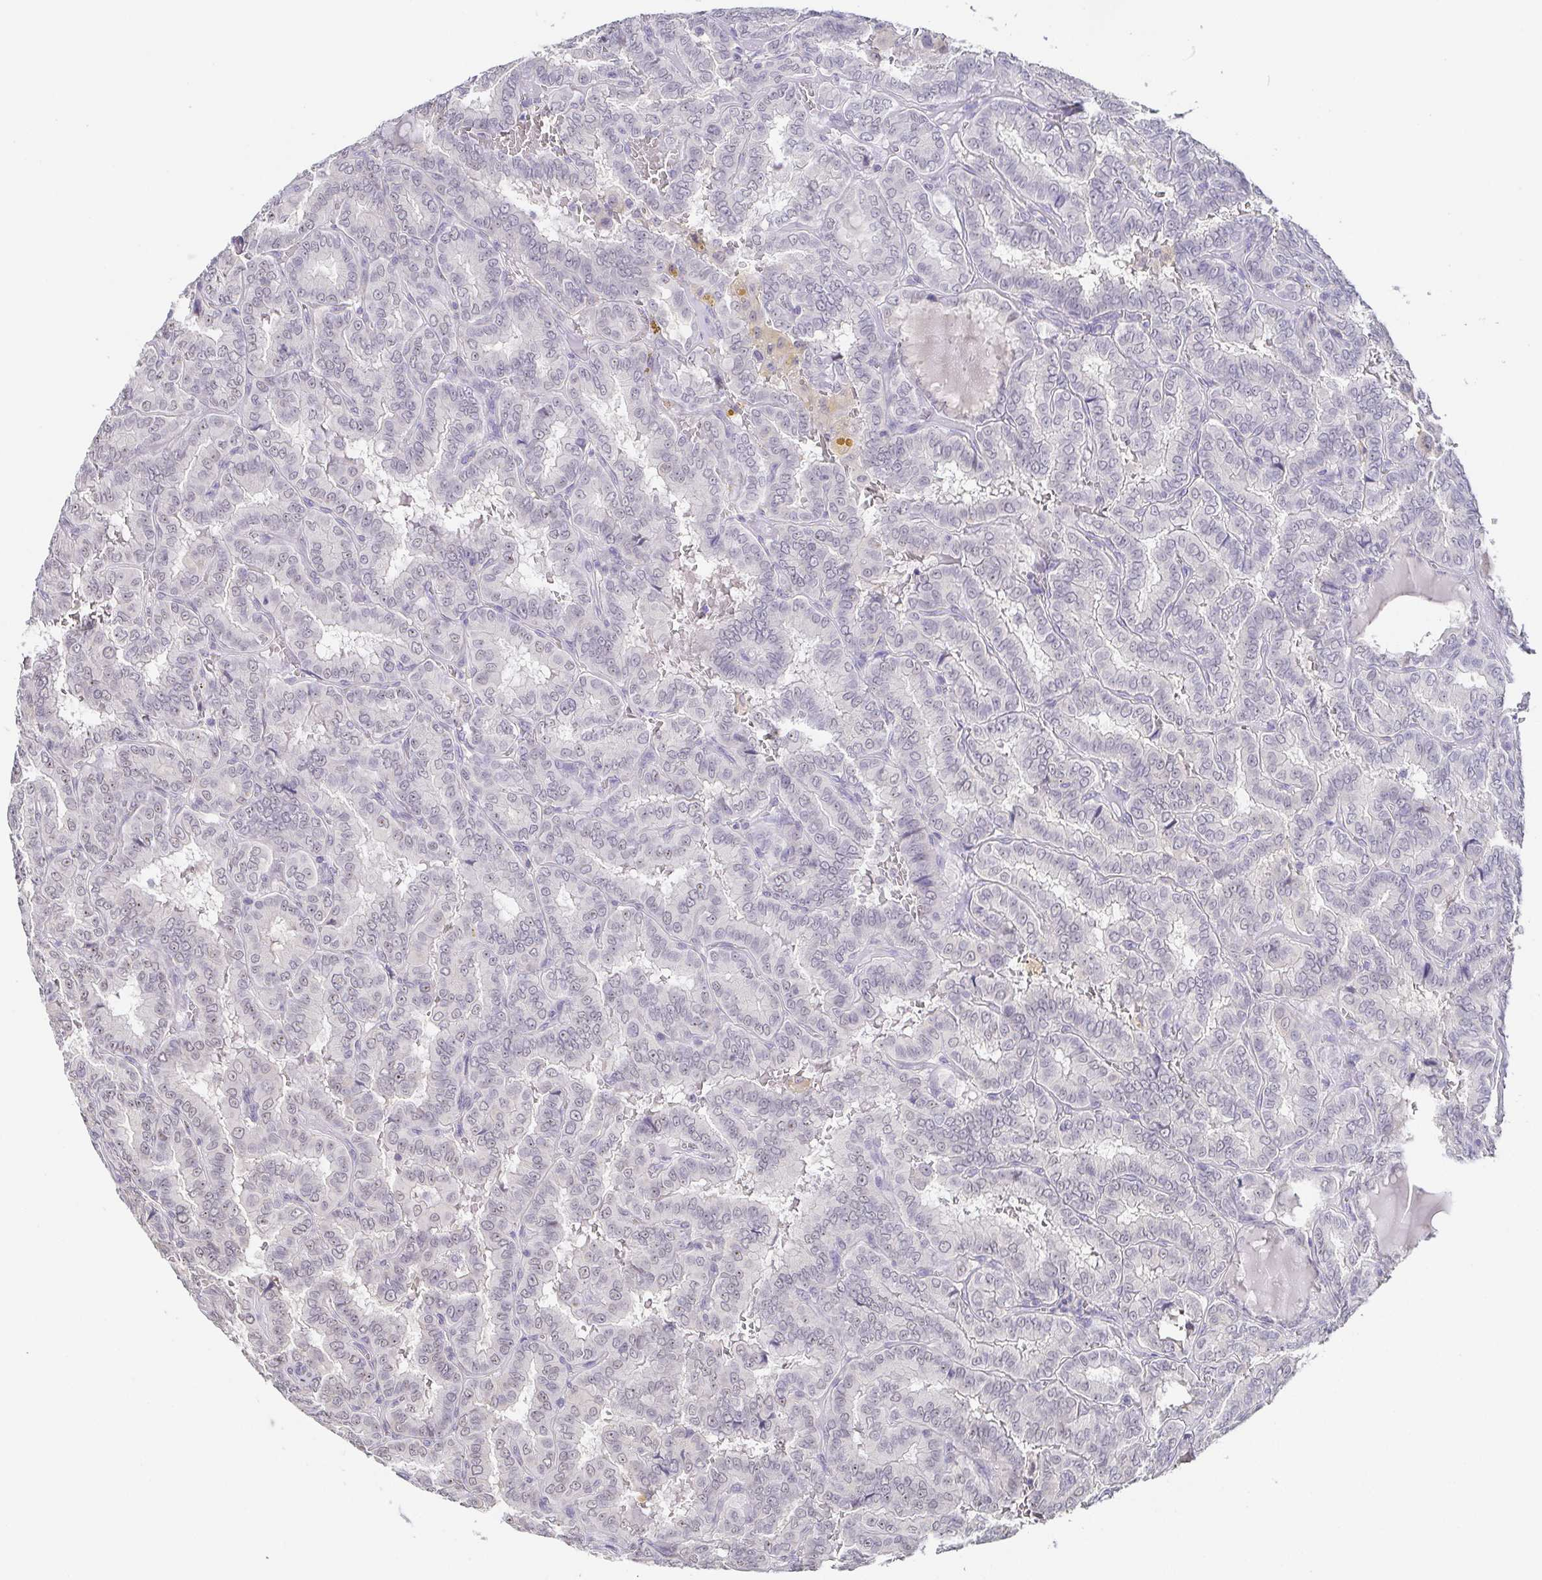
{"staining": {"intensity": "weak", "quantity": "<25%", "location": "nuclear"}, "tissue": "thyroid cancer", "cell_type": "Tumor cells", "image_type": "cancer", "snomed": [{"axis": "morphology", "description": "Papillary adenocarcinoma, NOS"}, {"axis": "topography", "description": "Thyroid gland"}], "caption": "The image reveals no significant staining in tumor cells of thyroid papillary adenocarcinoma.", "gene": "NEFH", "patient": {"sex": "female", "age": 46}}